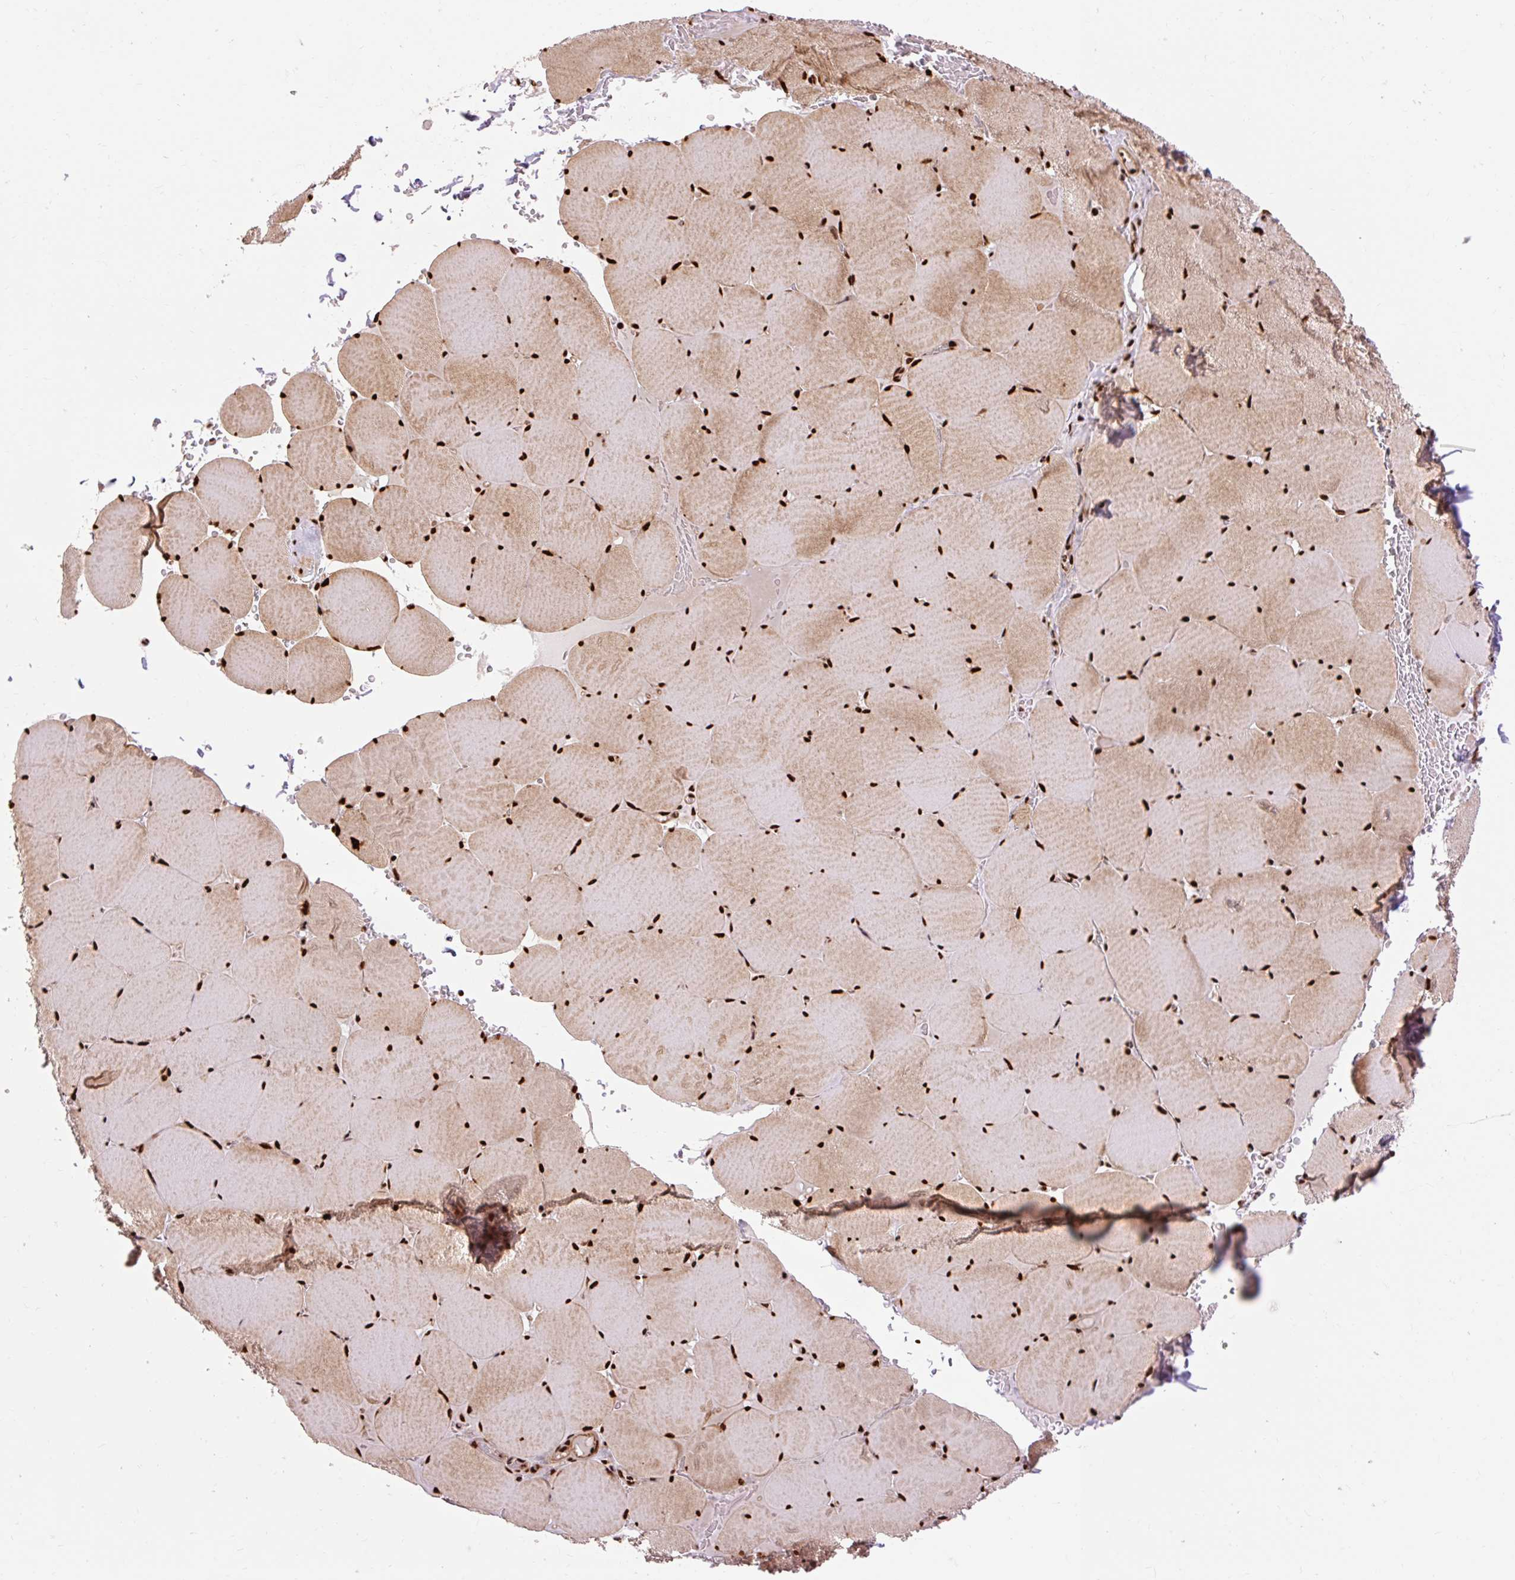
{"staining": {"intensity": "strong", "quantity": ">75%", "location": "cytoplasmic/membranous,nuclear"}, "tissue": "skeletal muscle", "cell_type": "Myocytes", "image_type": "normal", "snomed": [{"axis": "morphology", "description": "Normal tissue, NOS"}, {"axis": "topography", "description": "Skeletal muscle"}, {"axis": "topography", "description": "Head-Neck"}], "caption": "Skeletal muscle stained with a protein marker shows strong staining in myocytes.", "gene": "MECOM", "patient": {"sex": "male", "age": 66}}